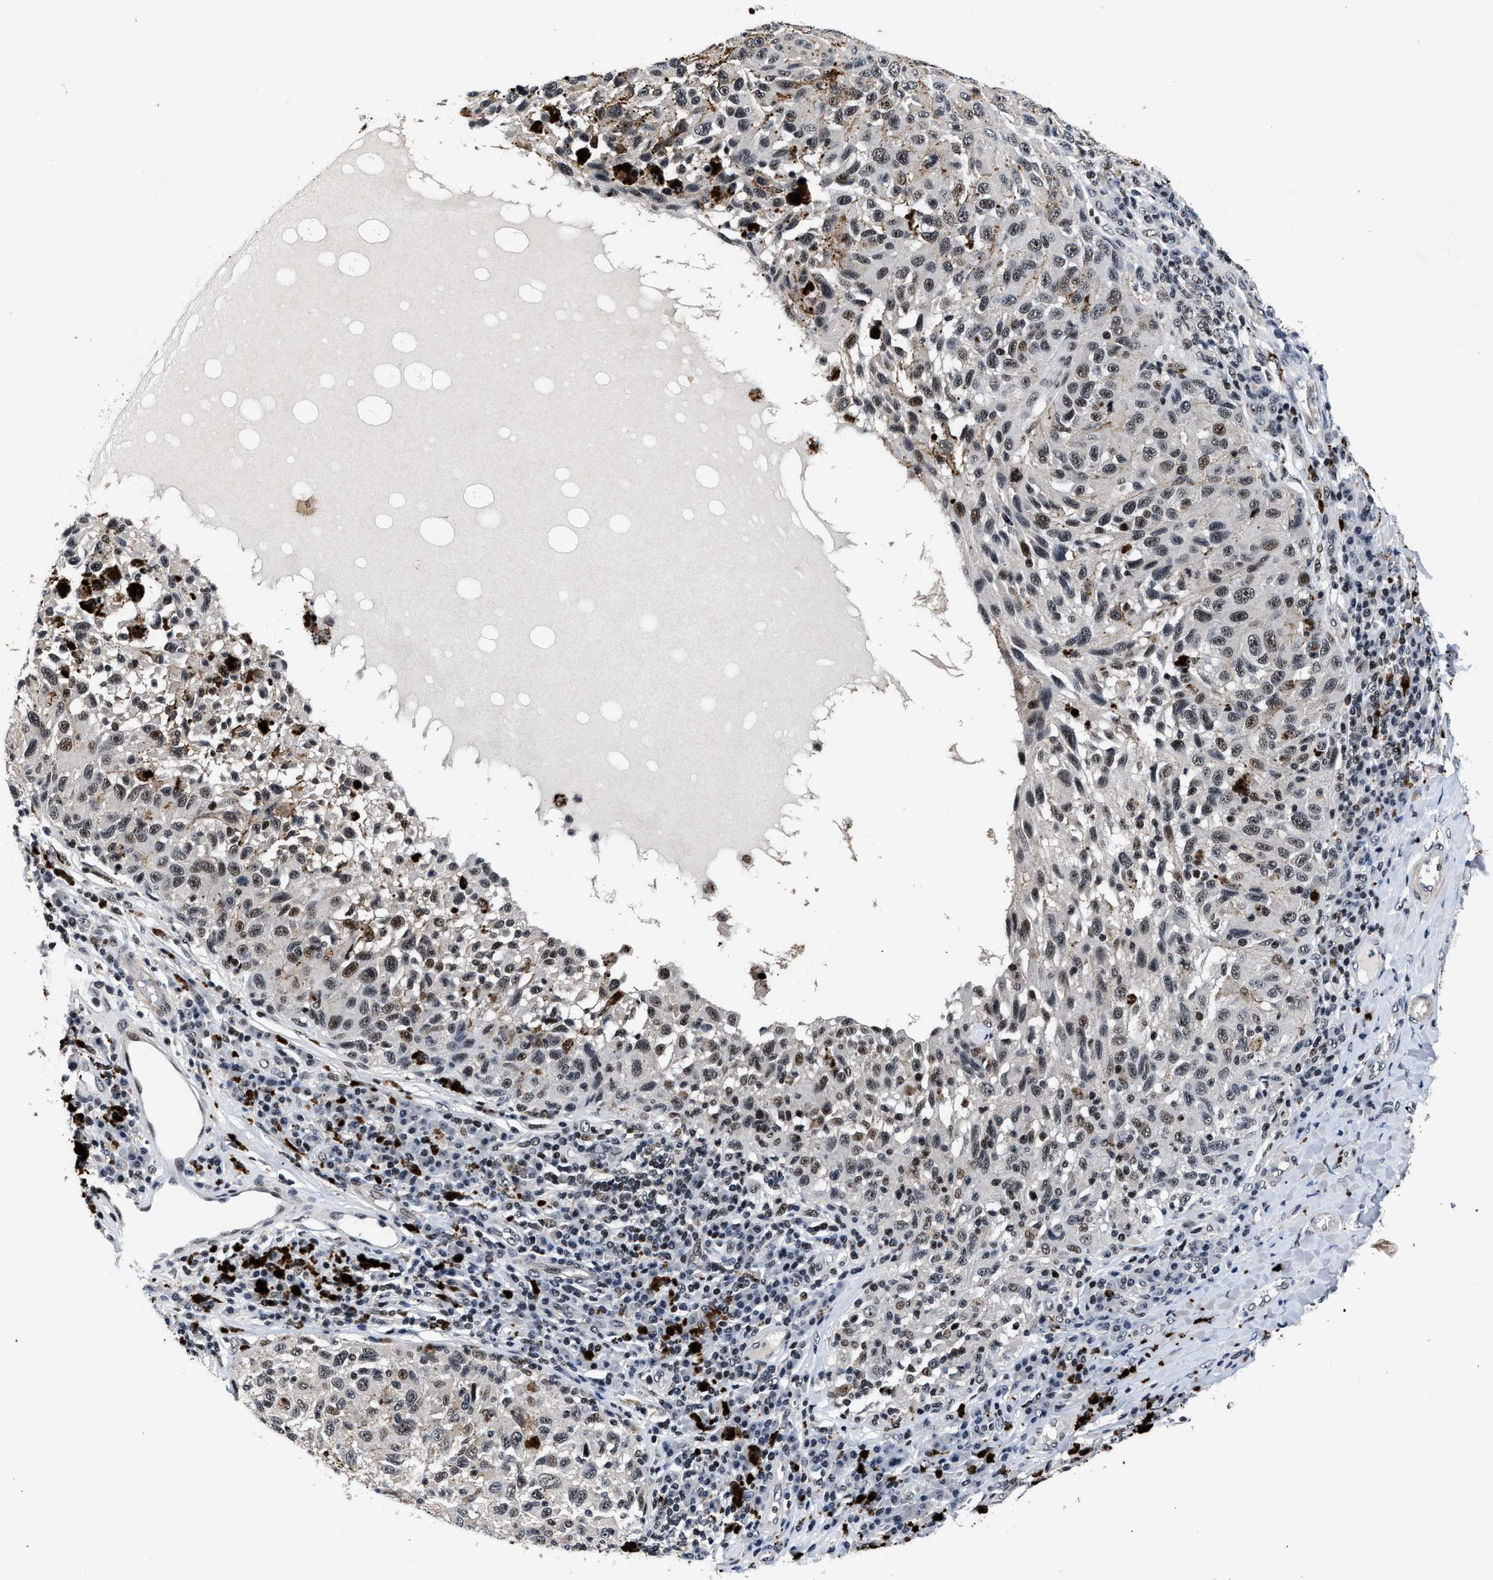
{"staining": {"intensity": "weak", "quantity": "25%-75%", "location": "nuclear"}, "tissue": "melanoma", "cell_type": "Tumor cells", "image_type": "cancer", "snomed": [{"axis": "morphology", "description": "Malignant melanoma, NOS"}, {"axis": "topography", "description": "Skin"}], "caption": "Immunohistochemistry micrograph of neoplastic tissue: malignant melanoma stained using IHC demonstrates low levels of weak protein expression localized specifically in the nuclear of tumor cells, appearing as a nuclear brown color.", "gene": "ZNF233", "patient": {"sex": "female", "age": 73}}